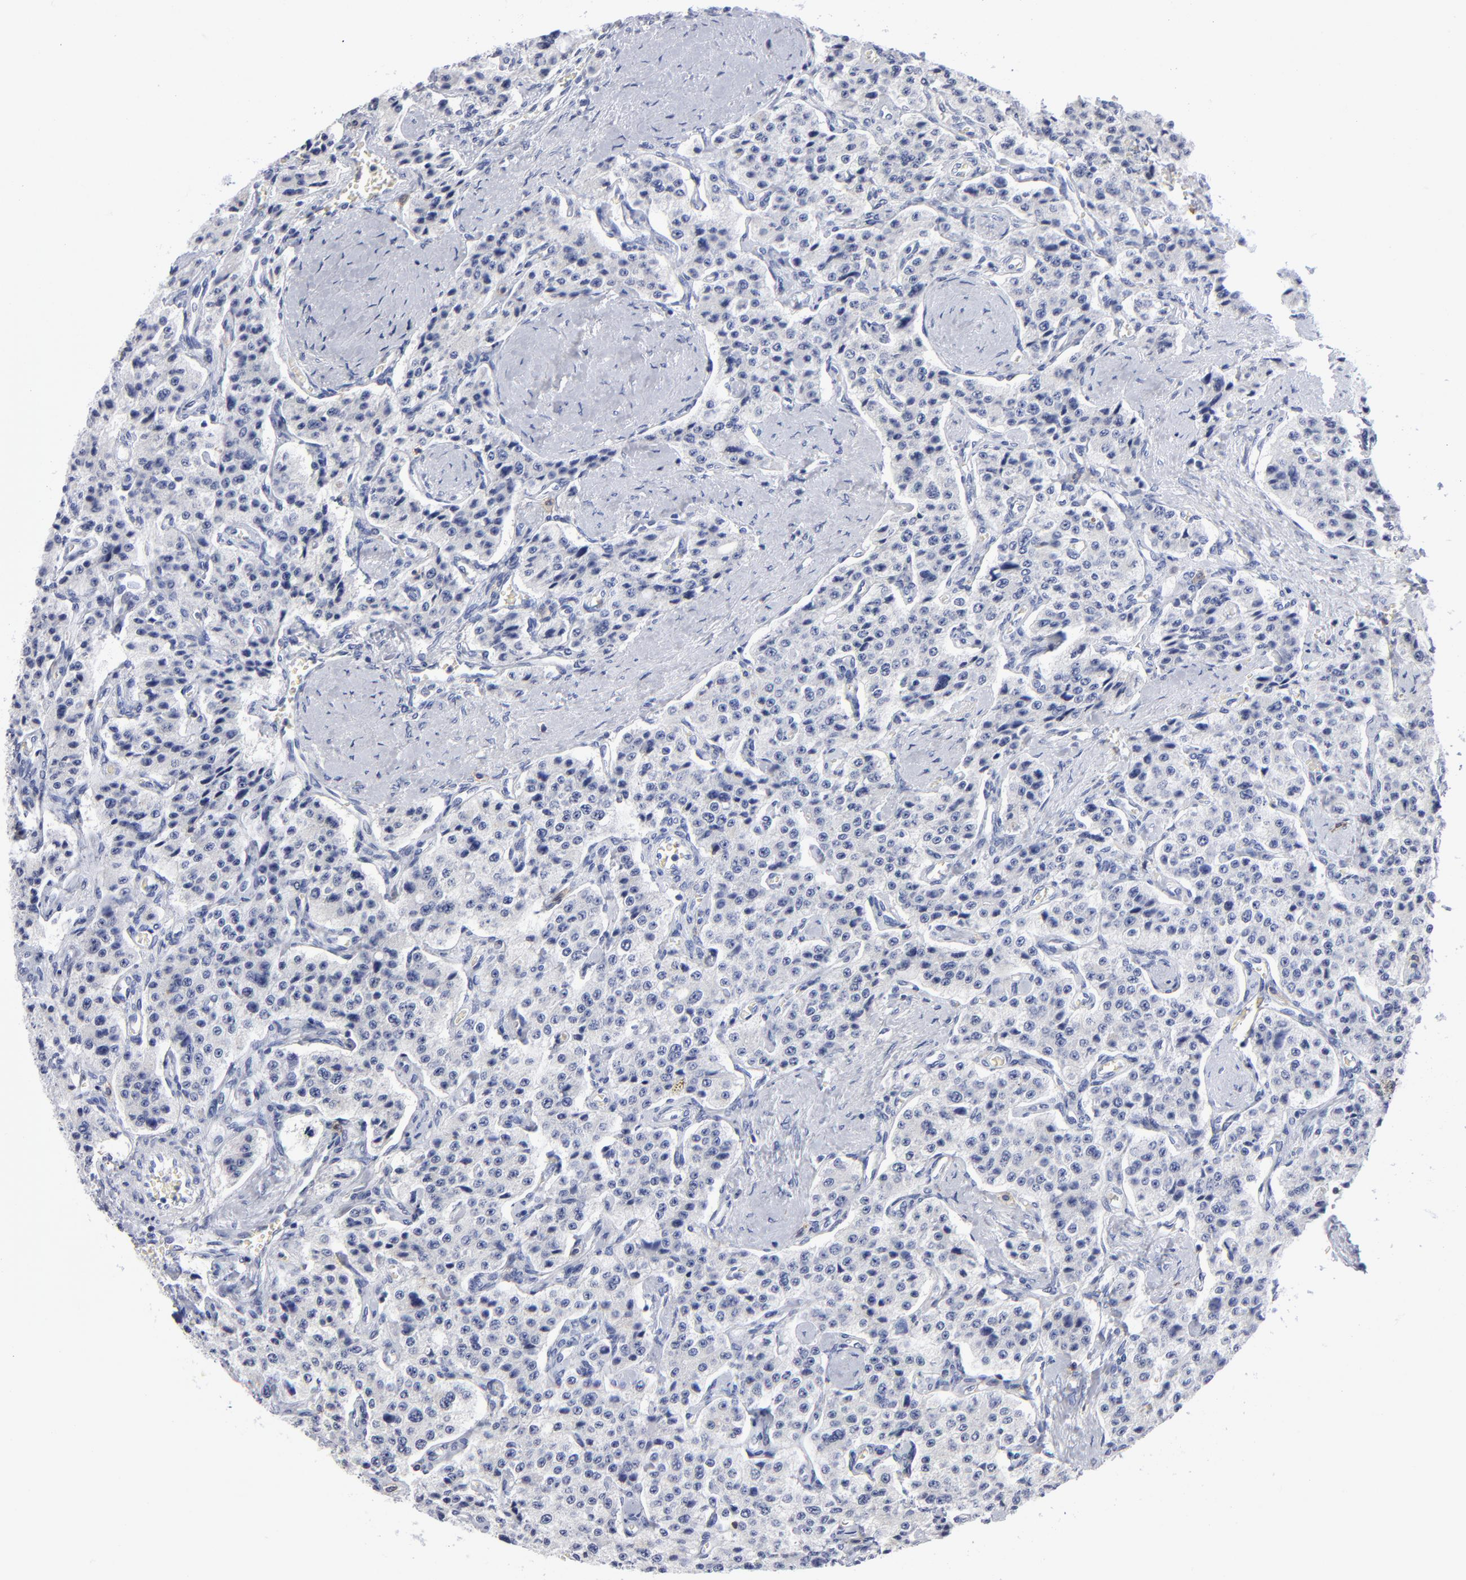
{"staining": {"intensity": "negative", "quantity": "none", "location": "none"}, "tissue": "carcinoid", "cell_type": "Tumor cells", "image_type": "cancer", "snomed": [{"axis": "morphology", "description": "Carcinoid, malignant, NOS"}, {"axis": "topography", "description": "Small intestine"}], "caption": "High power microscopy micrograph of an immunohistochemistry (IHC) photomicrograph of carcinoid, revealing no significant staining in tumor cells.", "gene": "LAT2", "patient": {"sex": "male", "age": 52}}